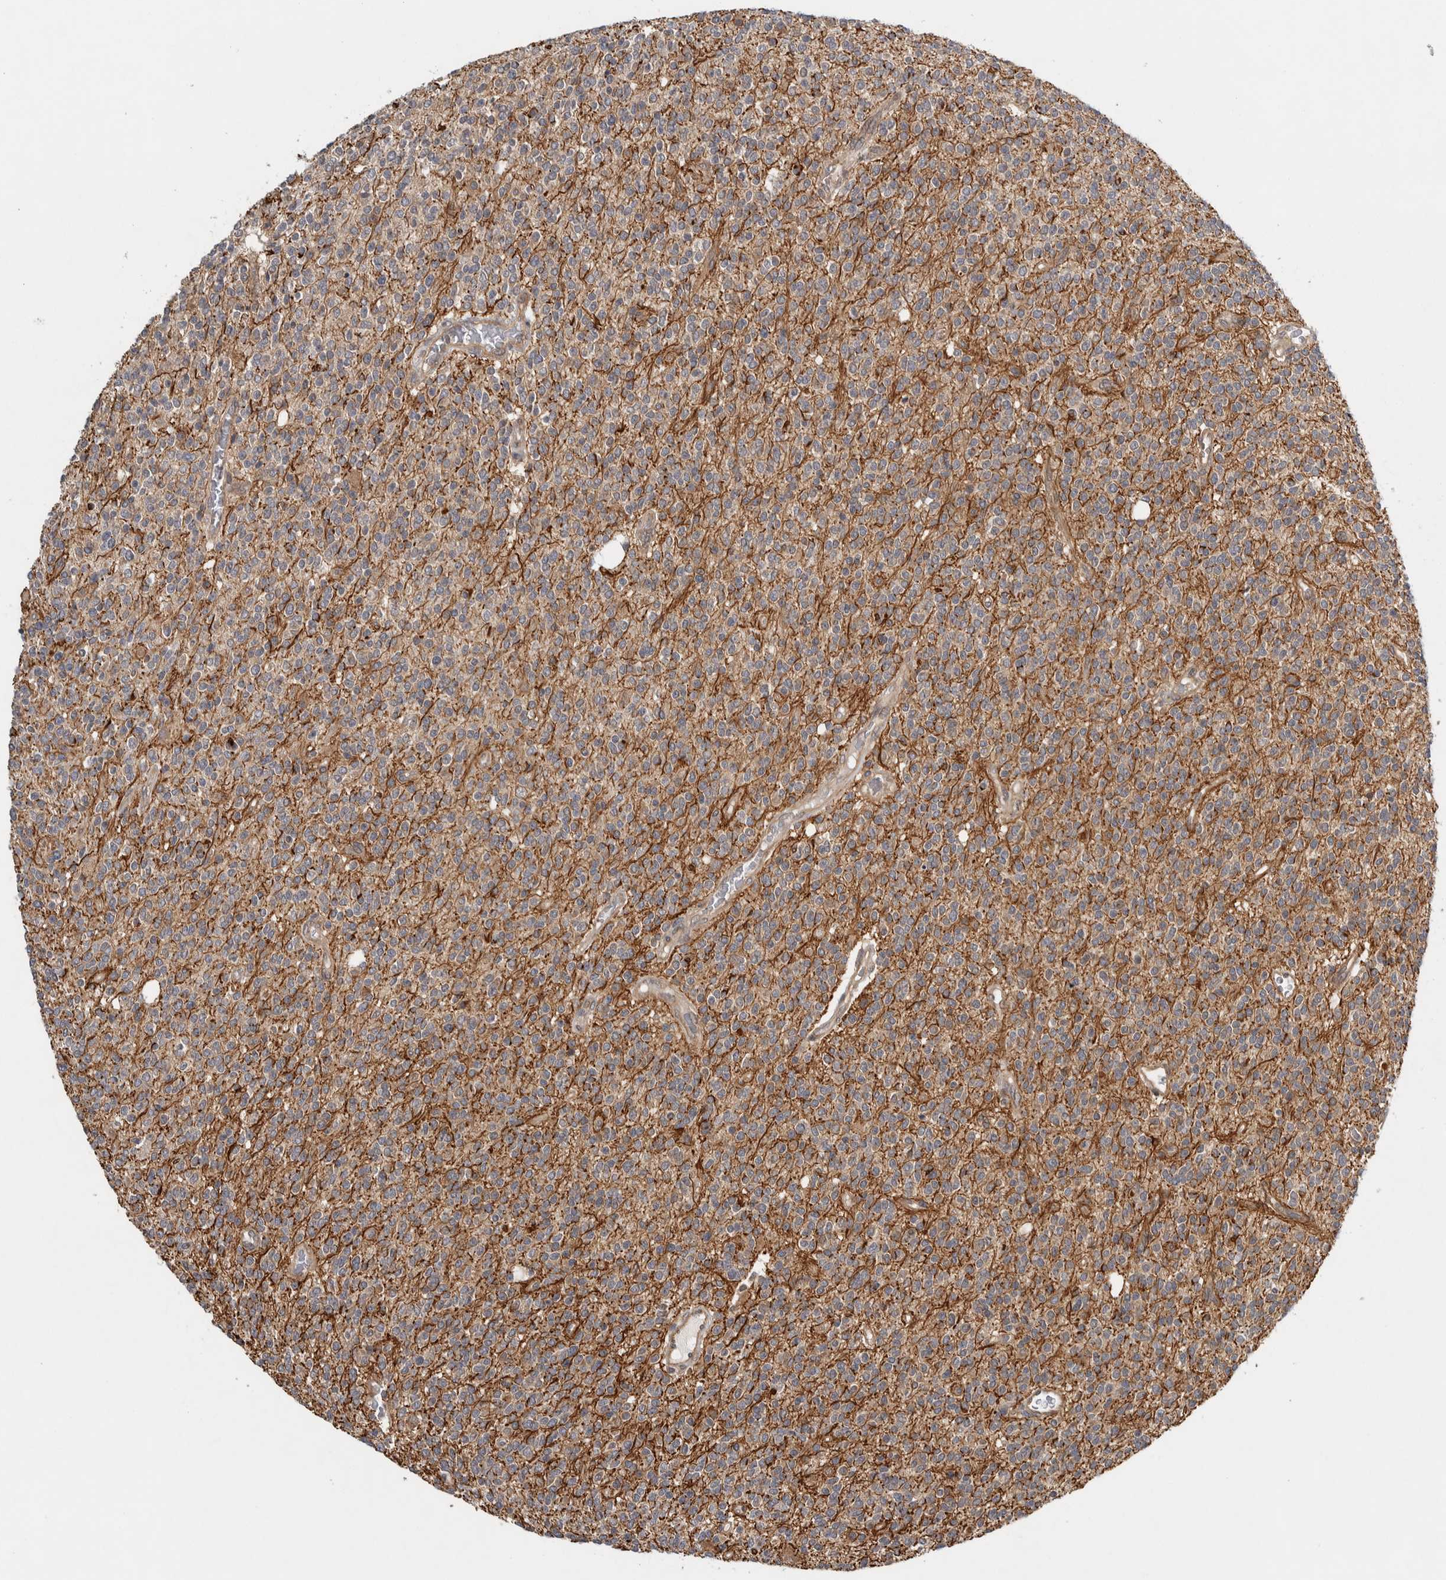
{"staining": {"intensity": "weak", "quantity": ">75%", "location": "cytoplasmic/membranous"}, "tissue": "glioma", "cell_type": "Tumor cells", "image_type": "cancer", "snomed": [{"axis": "morphology", "description": "Glioma, malignant, High grade"}, {"axis": "topography", "description": "Brain"}], "caption": "Human malignant glioma (high-grade) stained for a protein (brown) shows weak cytoplasmic/membranous positive positivity in approximately >75% of tumor cells.", "gene": "TBC1D31", "patient": {"sex": "male", "age": 34}}